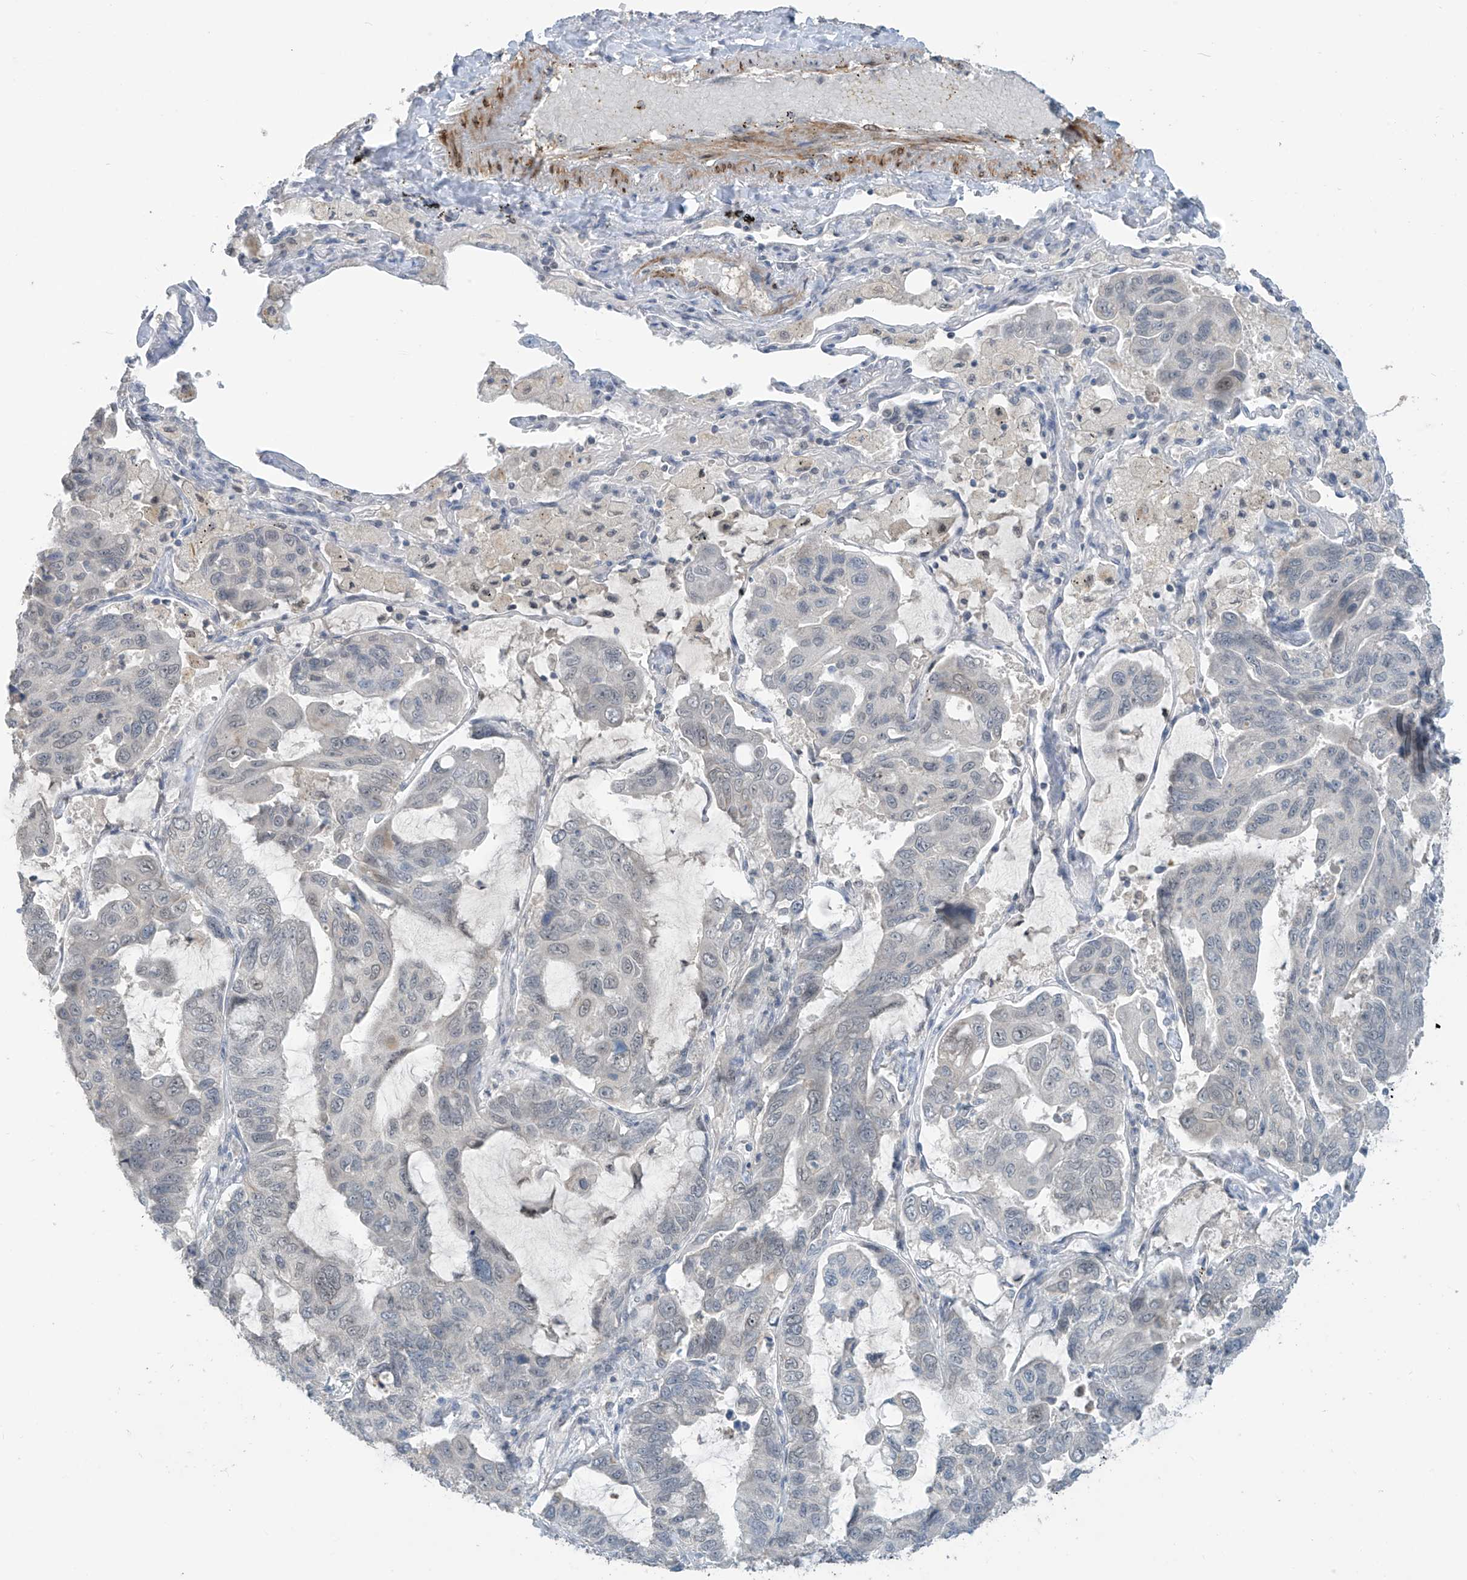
{"staining": {"intensity": "negative", "quantity": "none", "location": "none"}, "tissue": "lung cancer", "cell_type": "Tumor cells", "image_type": "cancer", "snomed": [{"axis": "morphology", "description": "Adenocarcinoma, NOS"}, {"axis": "topography", "description": "Lung"}], "caption": "Image shows no significant protein positivity in tumor cells of adenocarcinoma (lung). (Brightfield microscopy of DAB immunohistochemistry (IHC) at high magnification).", "gene": "METAP1D", "patient": {"sex": "male", "age": 64}}